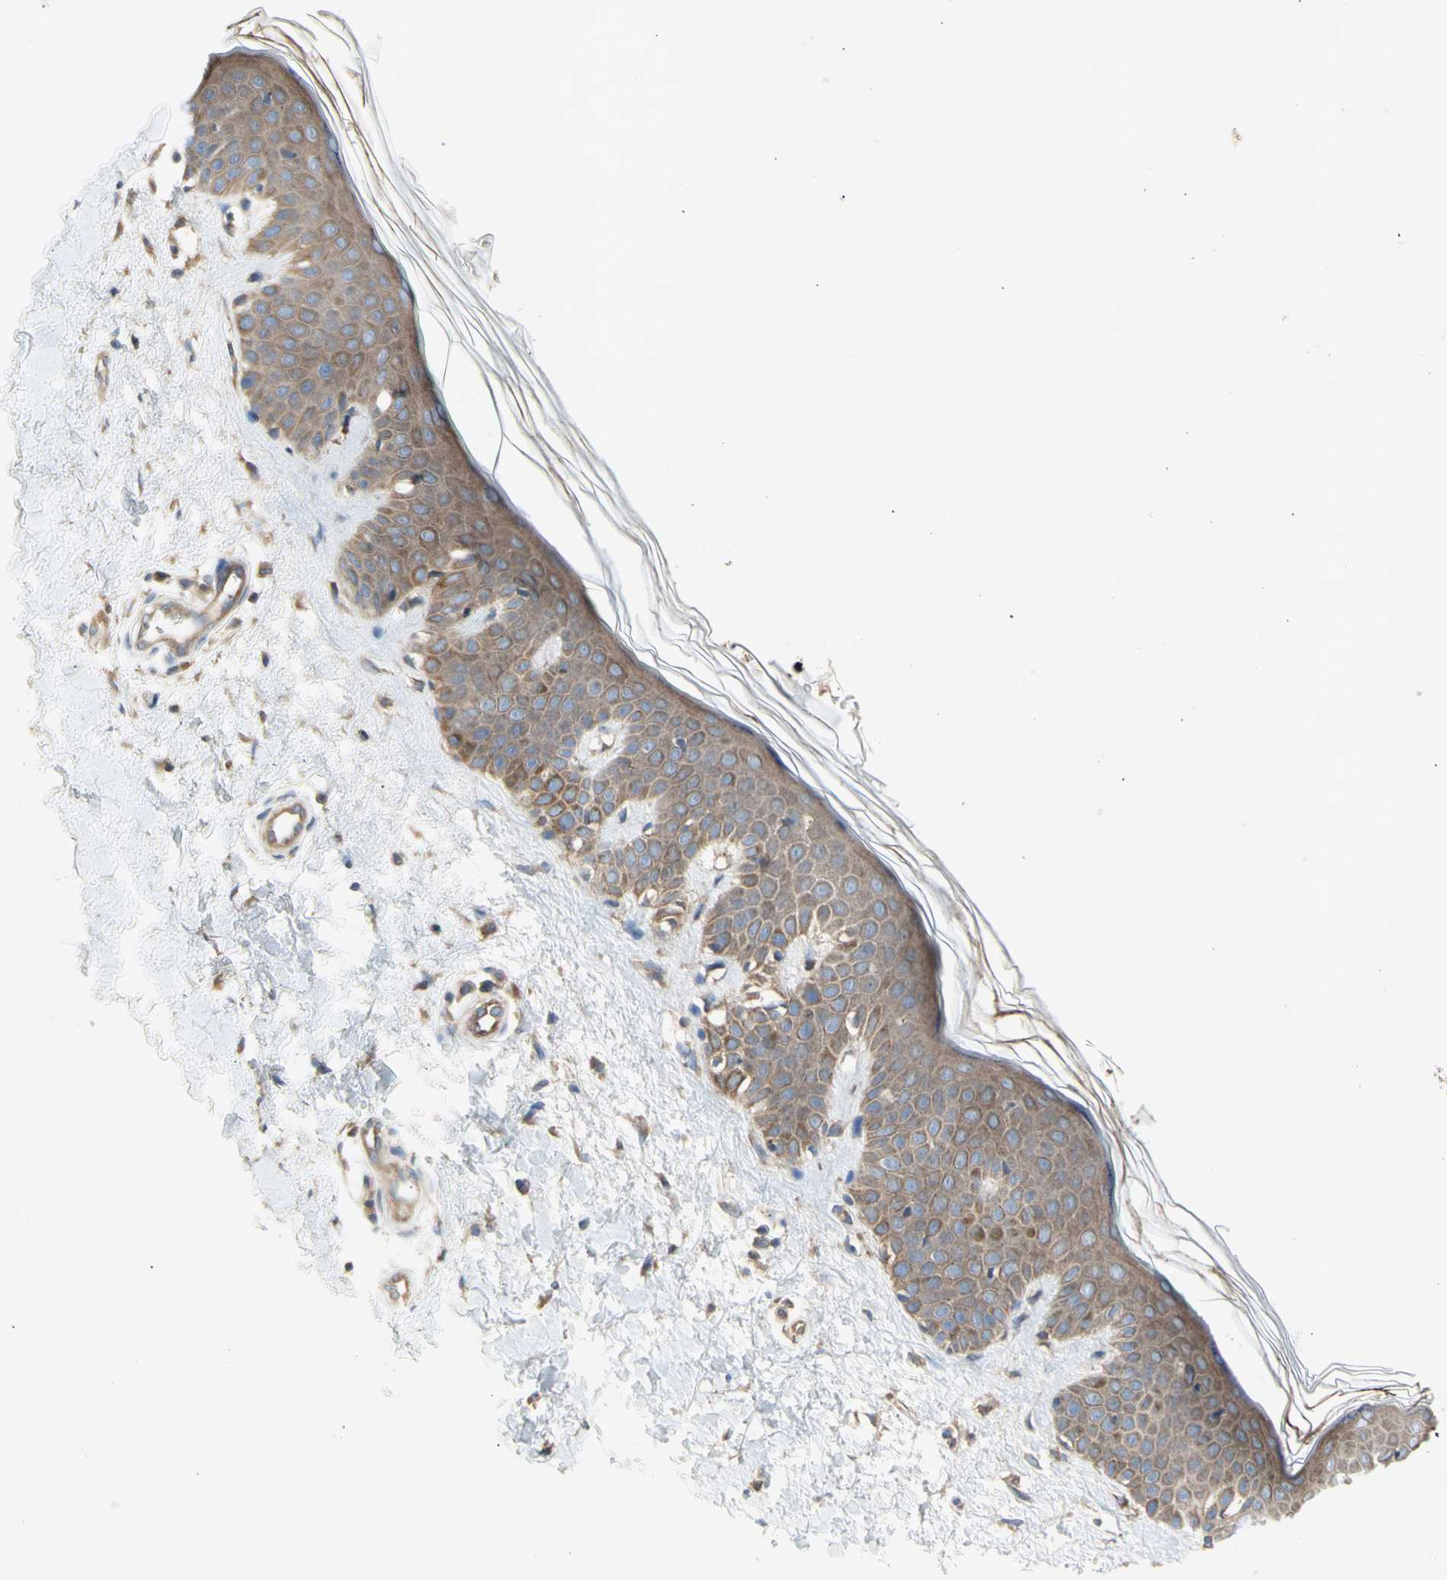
{"staining": {"intensity": "moderate", "quantity": ">75%", "location": "cytoplasmic/membranous"}, "tissue": "skin", "cell_type": "Fibroblasts", "image_type": "normal", "snomed": [{"axis": "morphology", "description": "Normal tissue, NOS"}, {"axis": "topography", "description": "Skin"}], "caption": "Moderate cytoplasmic/membranous expression is appreciated in approximately >75% of fibroblasts in benign skin.", "gene": "KLC1", "patient": {"sex": "male", "age": 67}}